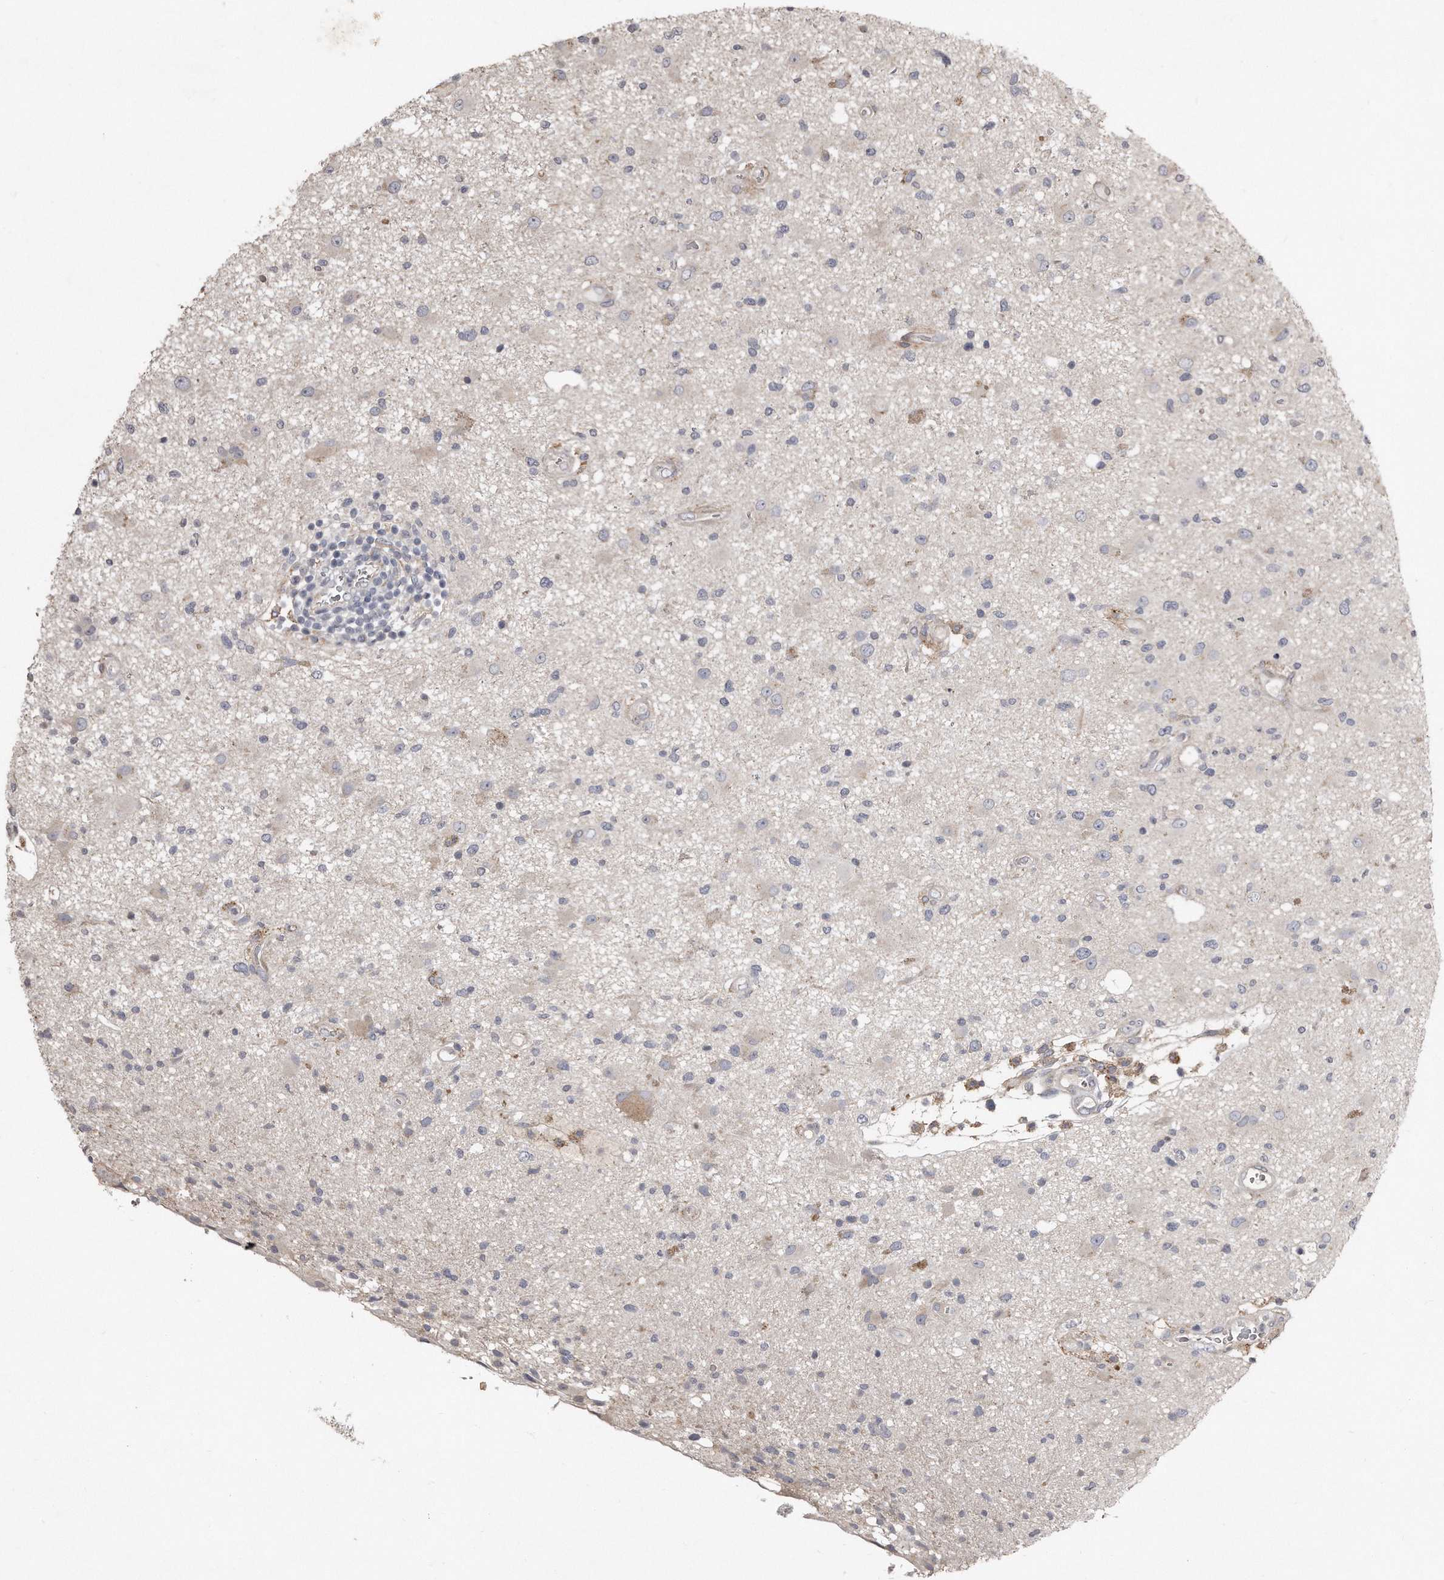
{"staining": {"intensity": "negative", "quantity": "none", "location": "none"}, "tissue": "glioma", "cell_type": "Tumor cells", "image_type": "cancer", "snomed": [{"axis": "morphology", "description": "Glioma, malignant, High grade"}, {"axis": "topography", "description": "Brain"}], "caption": "IHC of high-grade glioma (malignant) displays no expression in tumor cells. The staining was performed using DAB to visualize the protein expression in brown, while the nuclei were stained in blue with hematoxylin (Magnification: 20x).", "gene": "LMOD1", "patient": {"sex": "male", "age": 33}}